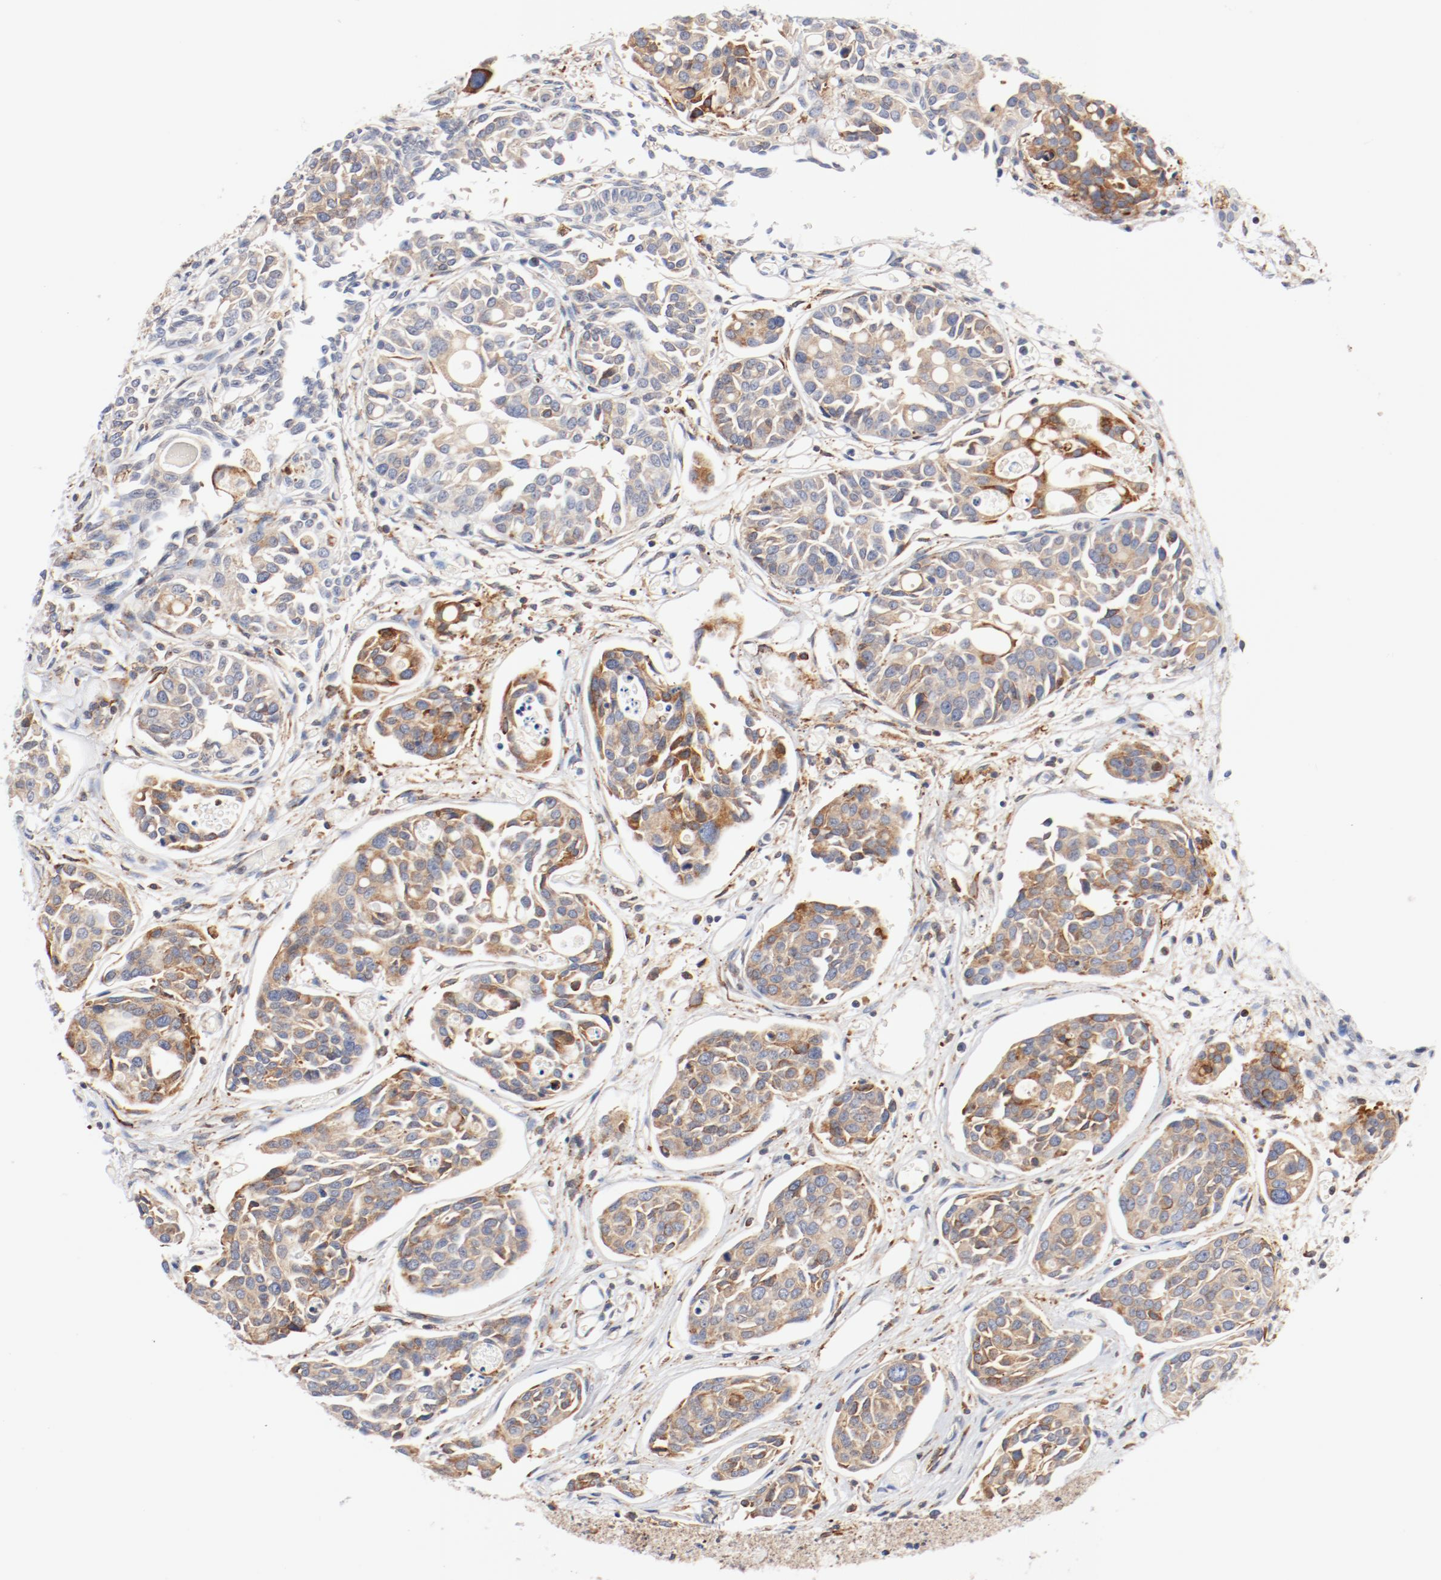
{"staining": {"intensity": "moderate", "quantity": ">75%", "location": "cytoplasmic/membranous"}, "tissue": "urothelial cancer", "cell_type": "Tumor cells", "image_type": "cancer", "snomed": [{"axis": "morphology", "description": "Urothelial carcinoma, High grade"}, {"axis": "topography", "description": "Urinary bladder"}], "caption": "Immunohistochemical staining of urothelial cancer displays moderate cytoplasmic/membranous protein expression in approximately >75% of tumor cells.", "gene": "PDPK1", "patient": {"sex": "male", "age": 78}}